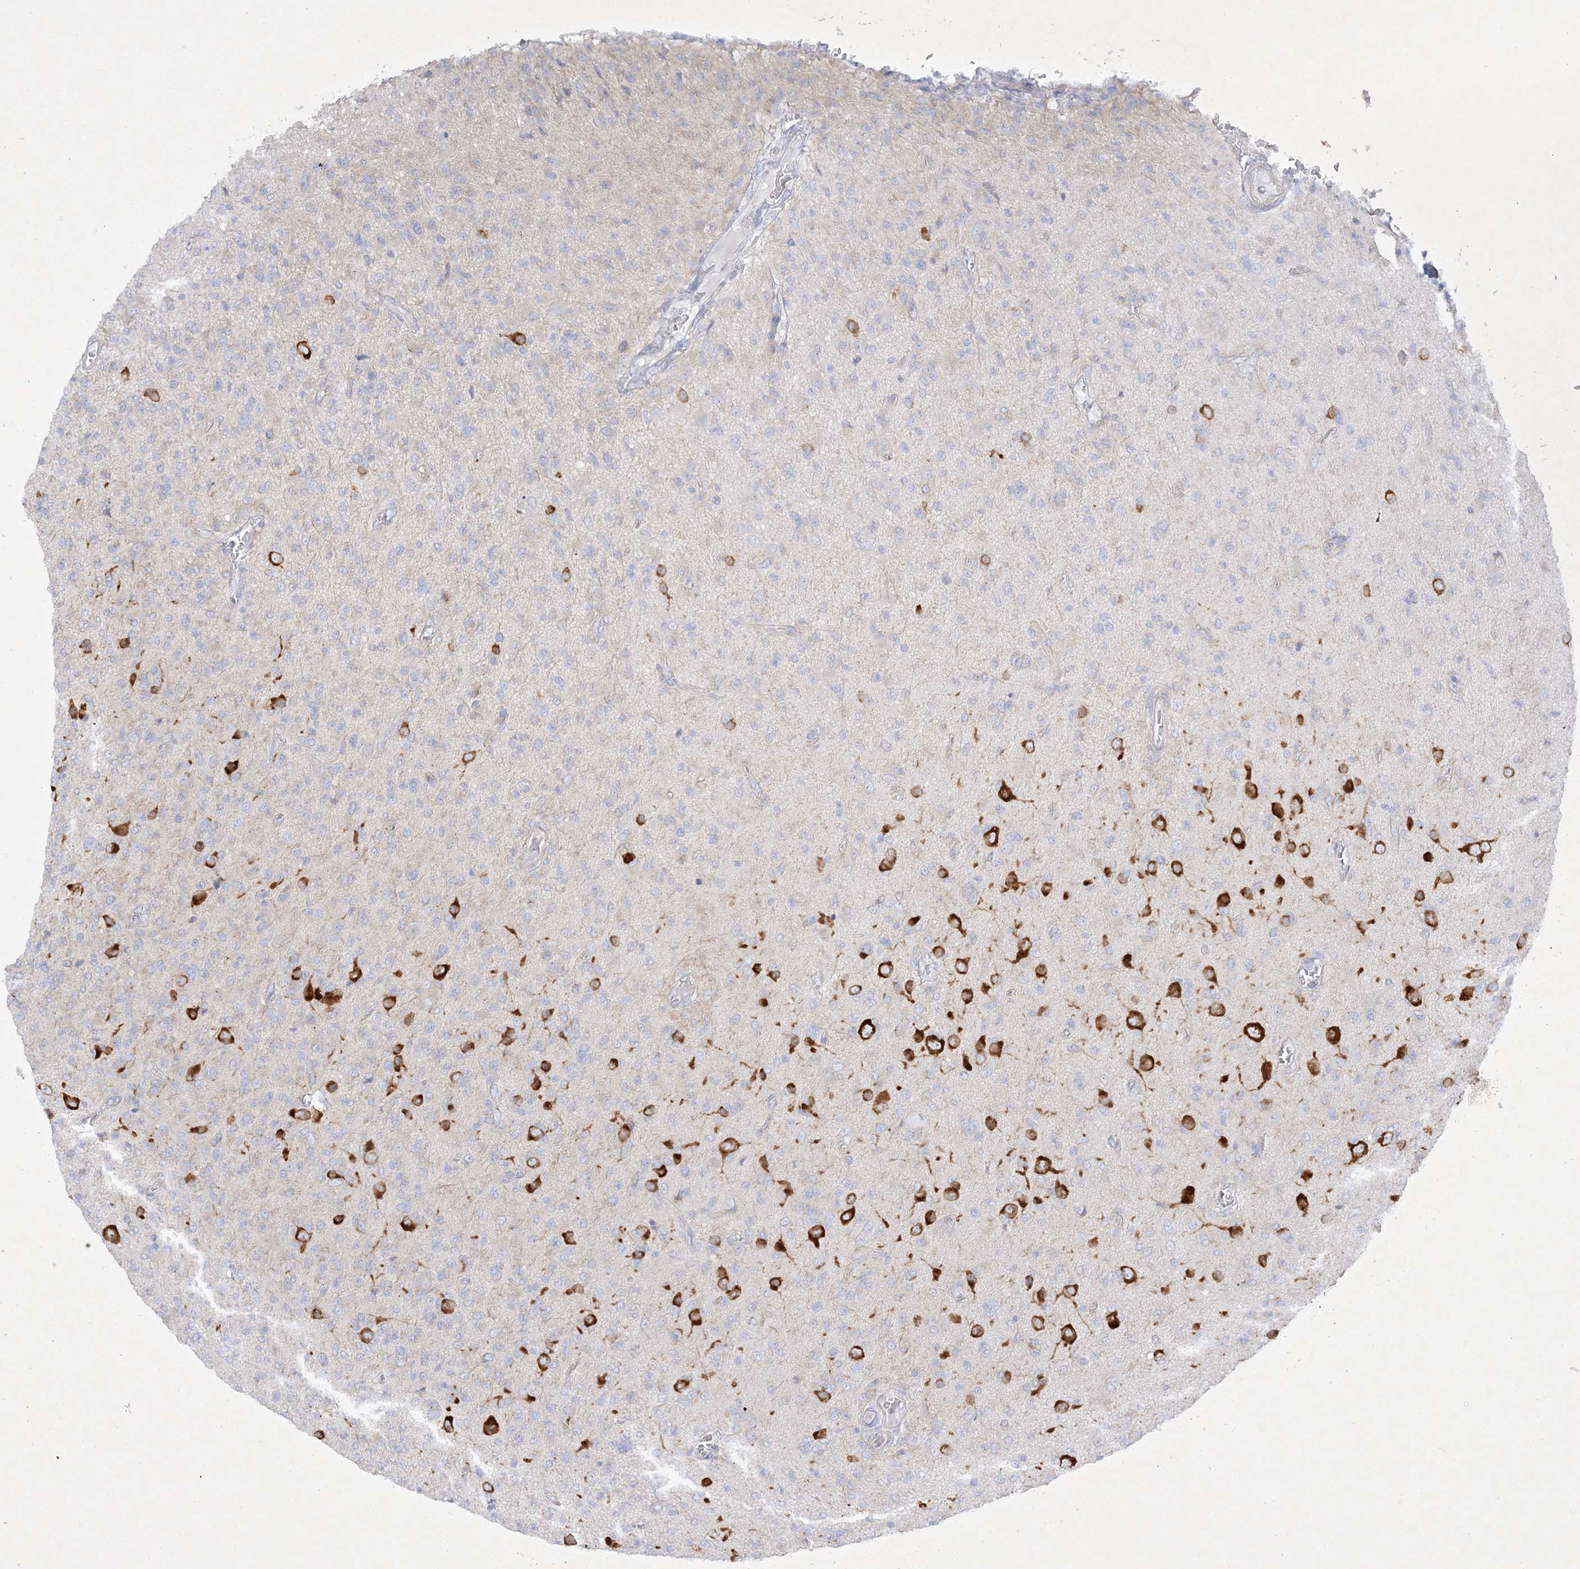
{"staining": {"intensity": "negative", "quantity": "none", "location": "none"}, "tissue": "glioma", "cell_type": "Tumor cells", "image_type": "cancer", "snomed": [{"axis": "morphology", "description": "Glioma, malignant, High grade"}, {"axis": "topography", "description": "Brain"}], "caption": "Immunohistochemistry (IHC) photomicrograph of glioma stained for a protein (brown), which displays no staining in tumor cells.", "gene": "FARSB", "patient": {"sex": "female", "age": 57}}